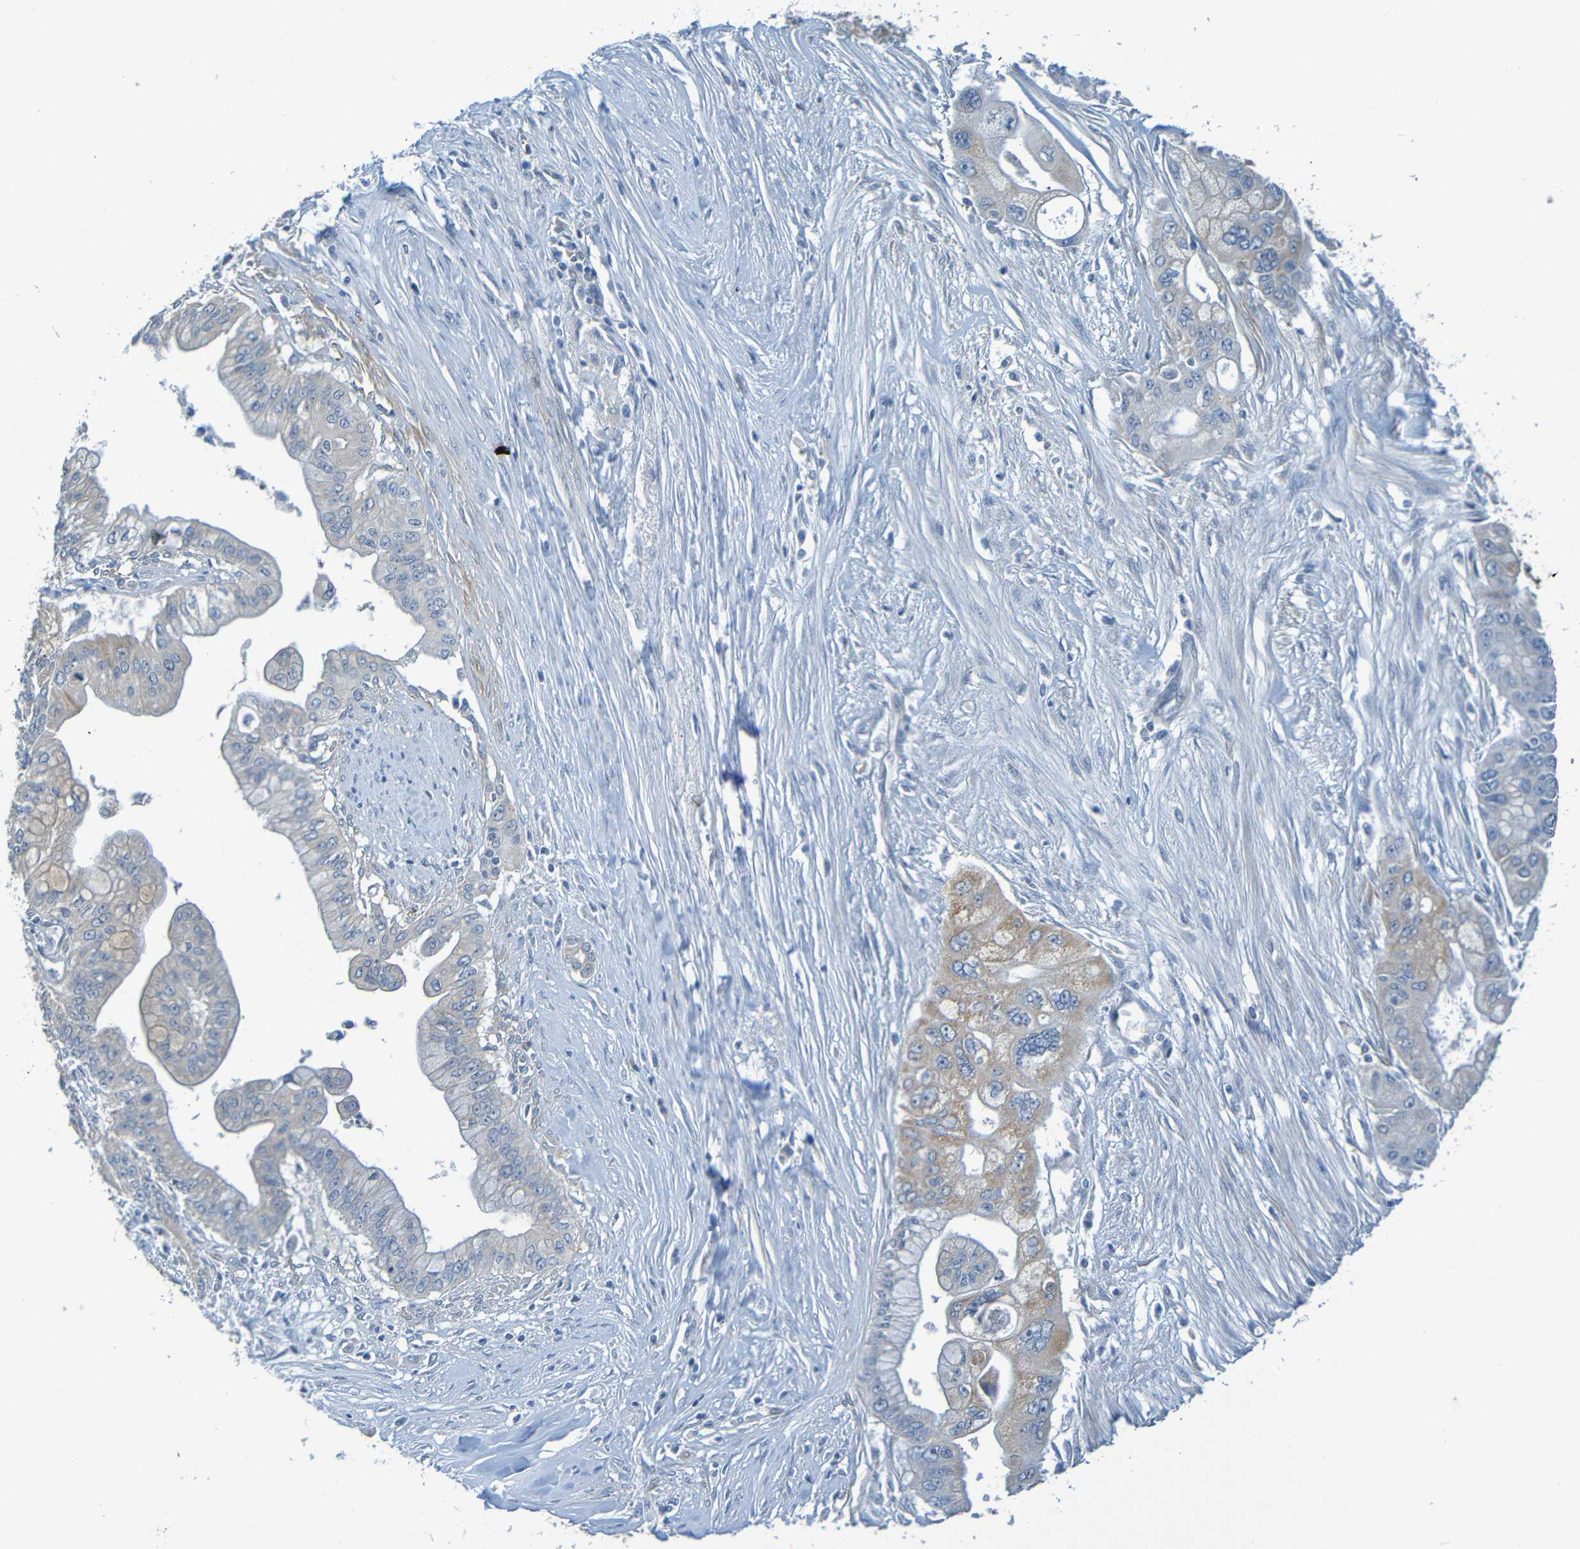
{"staining": {"intensity": "weak", "quantity": "<25%", "location": "cytoplasmic/membranous"}, "tissue": "pancreatic cancer", "cell_type": "Tumor cells", "image_type": "cancer", "snomed": [{"axis": "morphology", "description": "Adenocarcinoma, NOS"}, {"axis": "topography", "description": "Pancreas"}], "caption": "There is no significant positivity in tumor cells of adenocarcinoma (pancreatic).", "gene": "CYP4F2", "patient": {"sex": "male", "age": 59}}